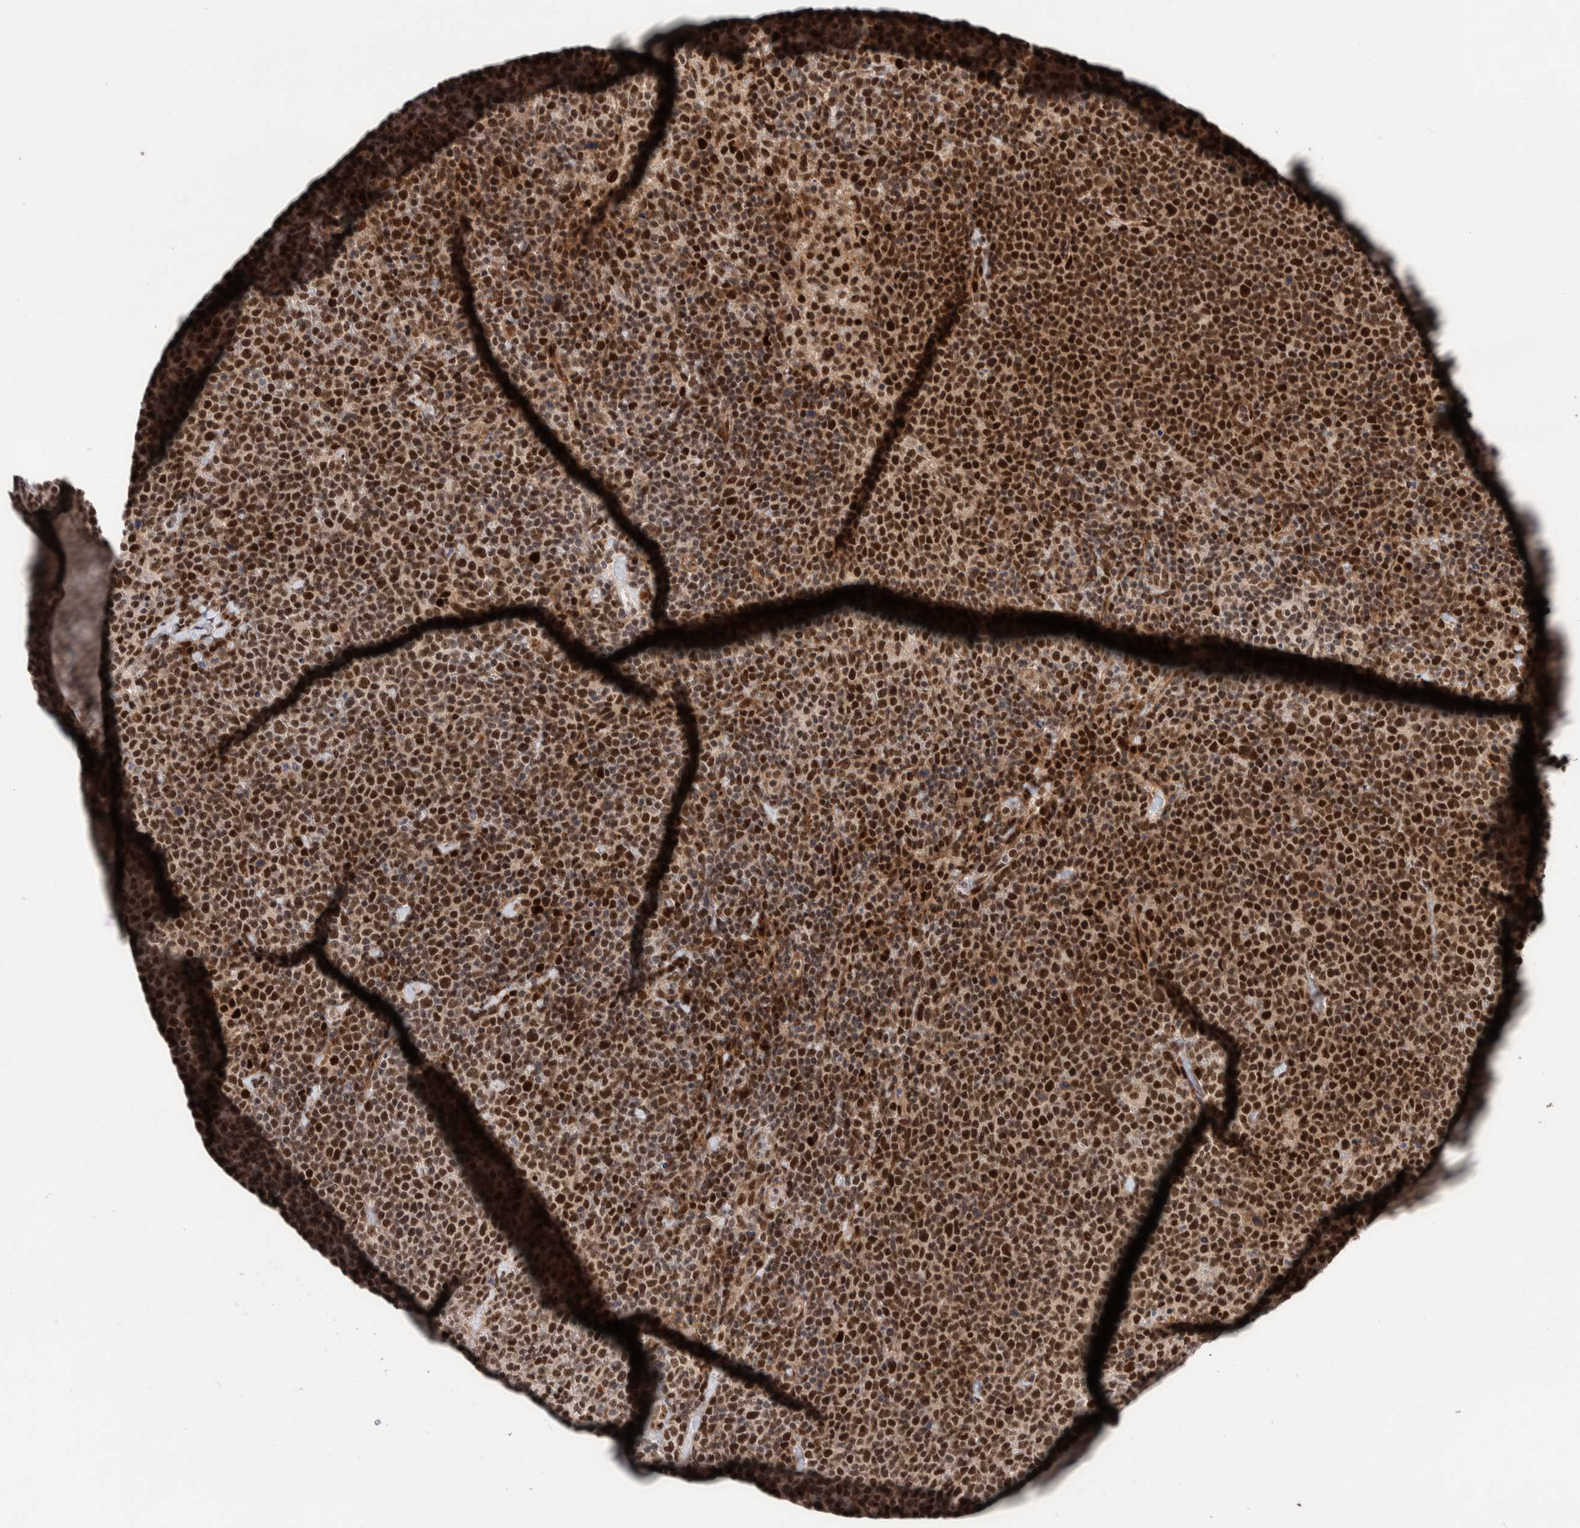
{"staining": {"intensity": "strong", "quantity": ">75%", "location": "nuclear"}, "tissue": "lymphoma", "cell_type": "Tumor cells", "image_type": "cancer", "snomed": [{"axis": "morphology", "description": "Malignant lymphoma, non-Hodgkin's type, High grade"}, {"axis": "topography", "description": "Lymph node"}], "caption": "Immunohistochemistry (IHC) staining of high-grade malignant lymphoma, non-Hodgkin's type, which shows high levels of strong nuclear positivity in approximately >75% of tumor cells indicating strong nuclear protein staining. The staining was performed using DAB (brown) for protein detection and nuclei were counterstained in hematoxylin (blue).", "gene": "CHD4", "patient": {"sex": "male", "age": 61}}